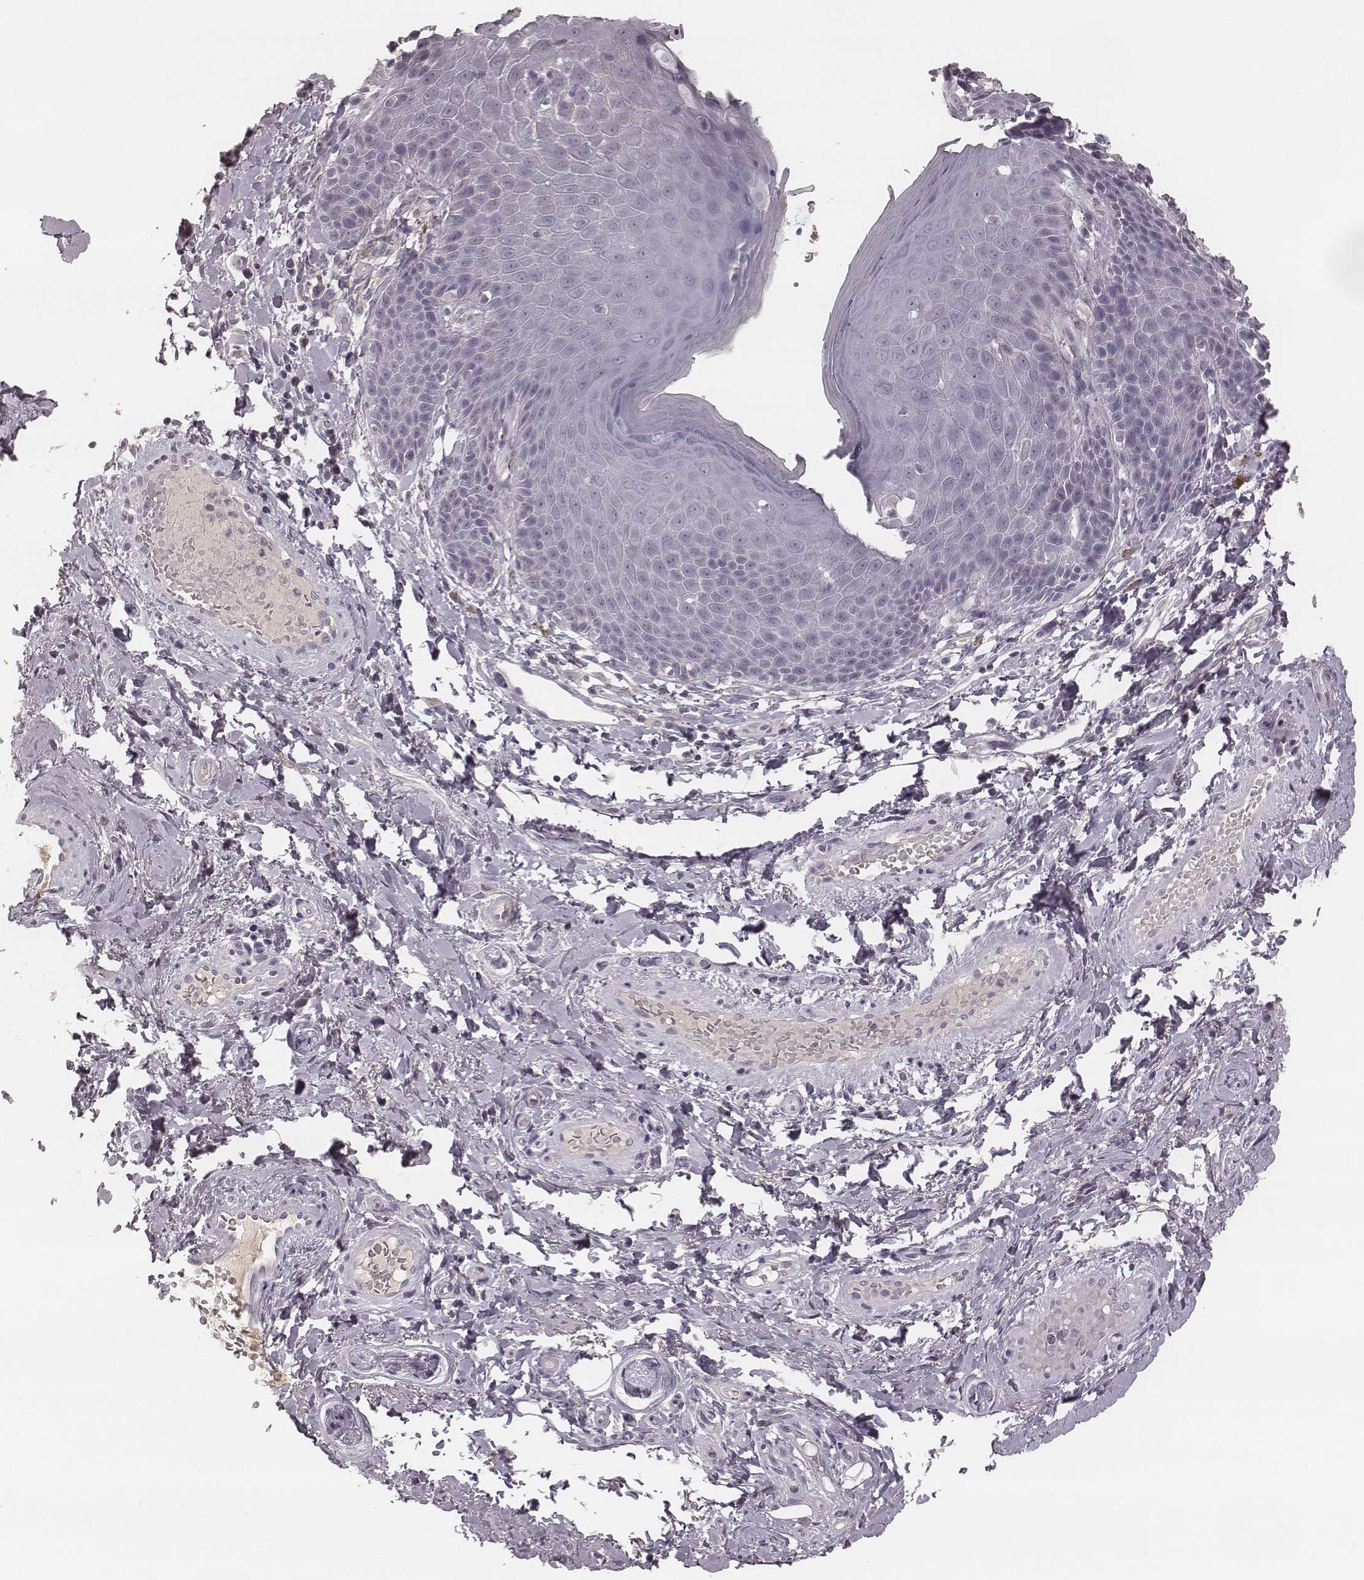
{"staining": {"intensity": "negative", "quantity": "none", "location": "none"}, "tissue": "skin", "cell_type": "Epidermal cells", "image_type": "normal", "snomed": [{"axis": "morphology", "description": "Normal tissue, NOS"}, {"axis": "topography", "description": "Anal"}, {"axis": "topography", "description": "Peripheral nerve tissue"}], "caption": "This is an immunohistochemistry (IHC) photomicrograph of benign skin. There is no positivity in epidermal cells.", "gene": "SMIM24", "patient": {"sex": "male", "age": 51}}